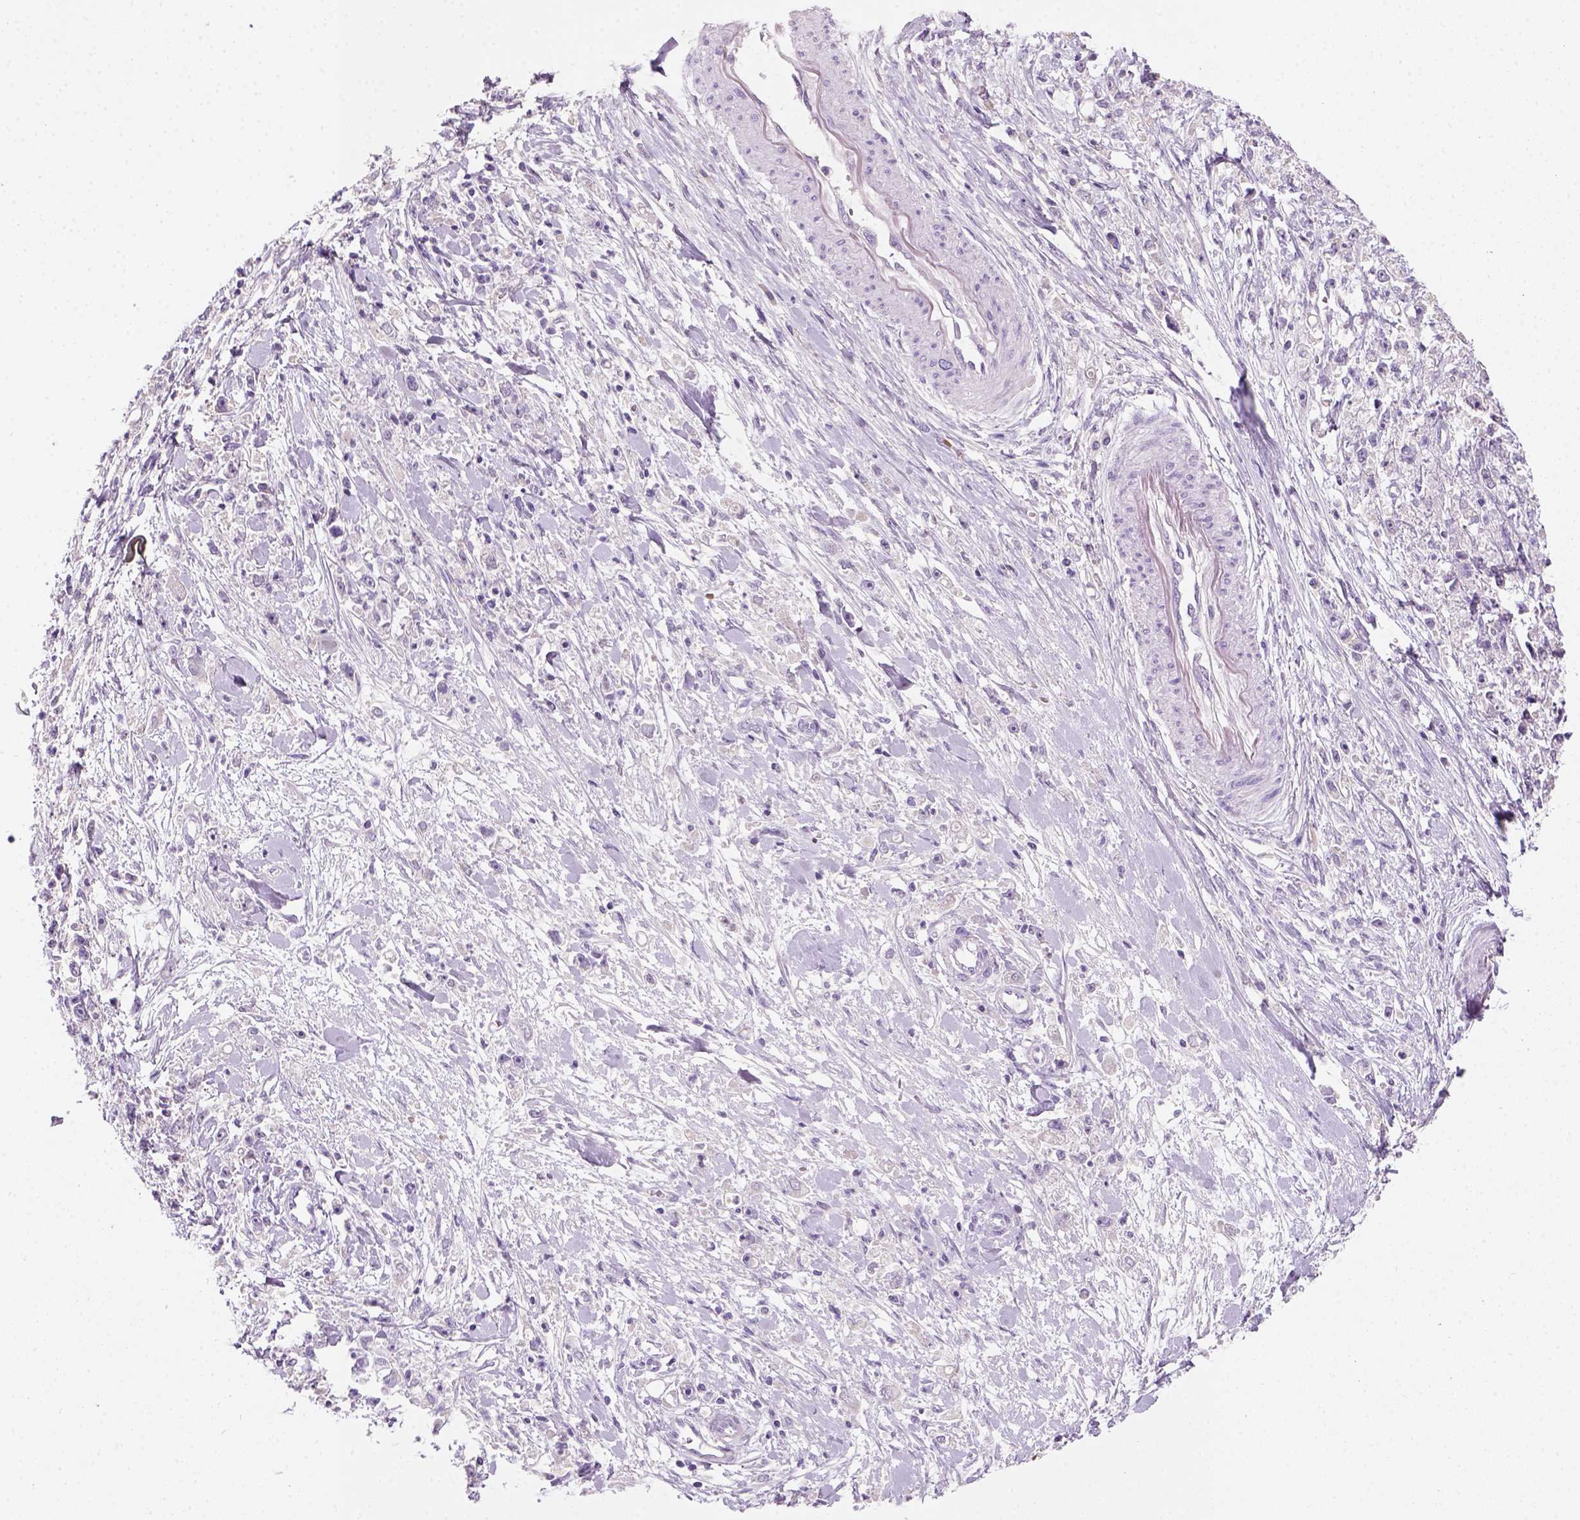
{"staining": {"intensity": "negative", "quantity": "none", "location": "none"}, "tissue": "stomach cancer", "cell_type": "Tumor cells", "image_type": "cancer", "snomed": [{"axis": "morphology", "description": "Adenocarcinoma, NOS"}, {"axis": "topography", "description": "Stomach"}], "caption": "This histopathology image is of stomach adenocarcinoma stained with immunohistochemistry to label a protein in brown with the nuclei are counter-stained blue. There is no staining in tumor cells.", "gene": "ZMAT4", "patient": {"sex": "female", "age": 59}}